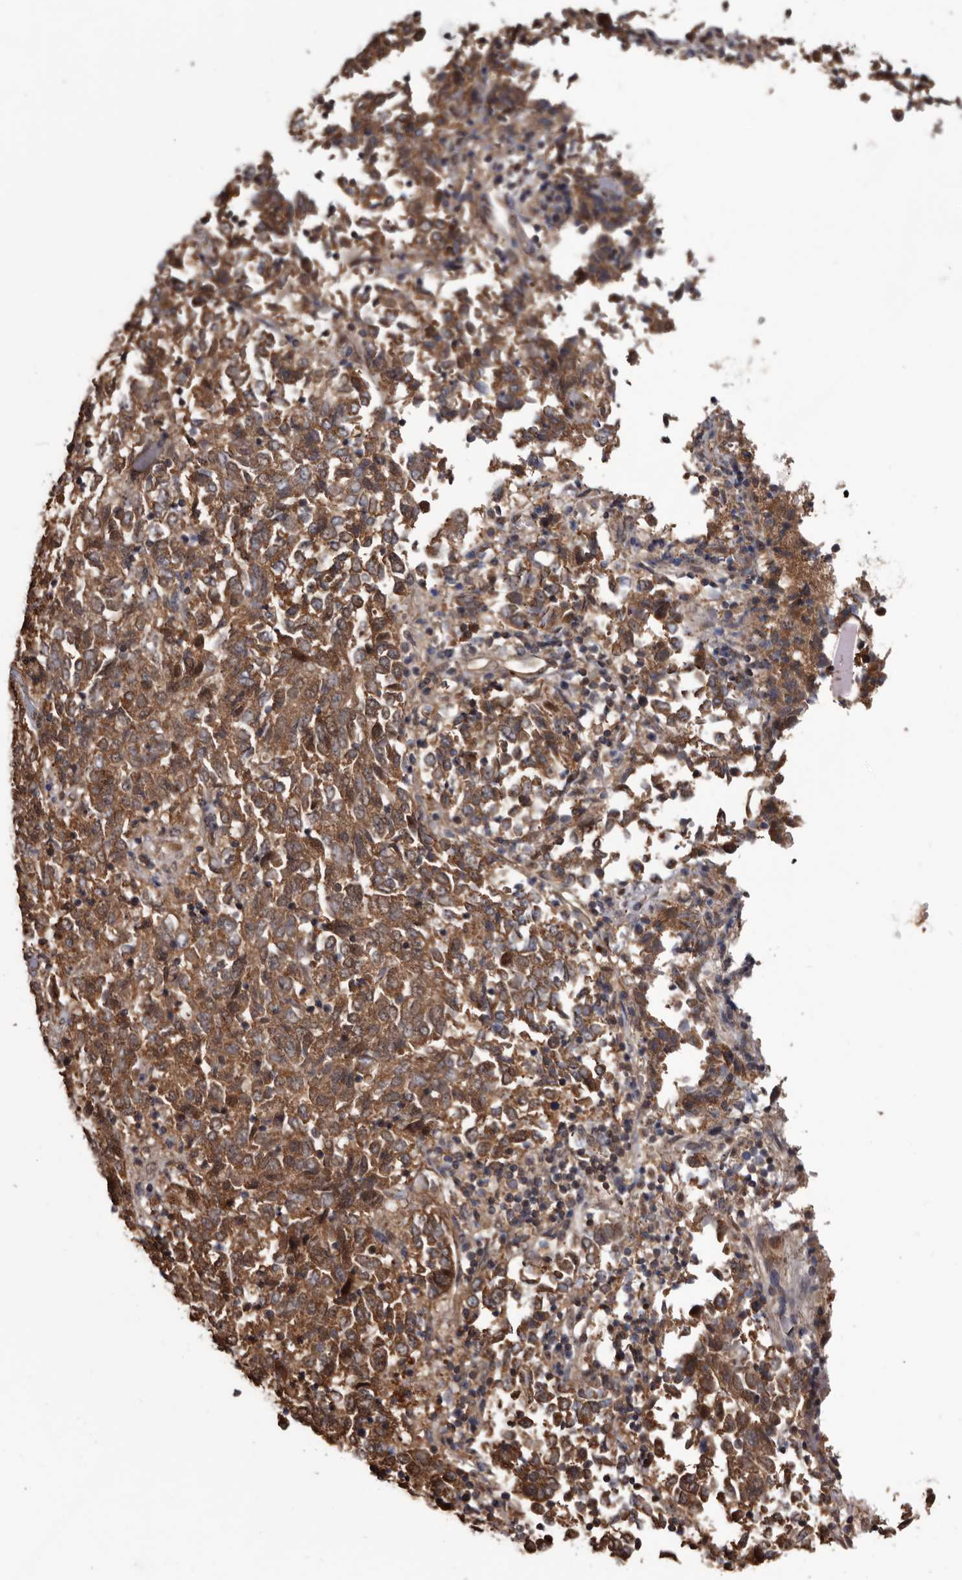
{"staining": {"intensity": "moderate", "quantity": ">75%", "location": "cytoplasmic/membranous"}, "tissue": "endometrial cancer", "cell_type": "Tumor cells", "image_type": "cancer", "snomed": [{"axis": "morphology", "description": "Adenocarcinoma, NOS"}, {"axis": "topography", "description": "Endometrium"}], "caption": "This micrograph demonstrates endometrial cancer stained with immunohistochemistry (IHC) to label a protein in brown. The cytoplasmic/membranous of tumor cells show moderate positivity for the protein. Nuclei are counter-stained blue.", "gene": "TTI2", "patient": {"sex": "female", "age": 80}}